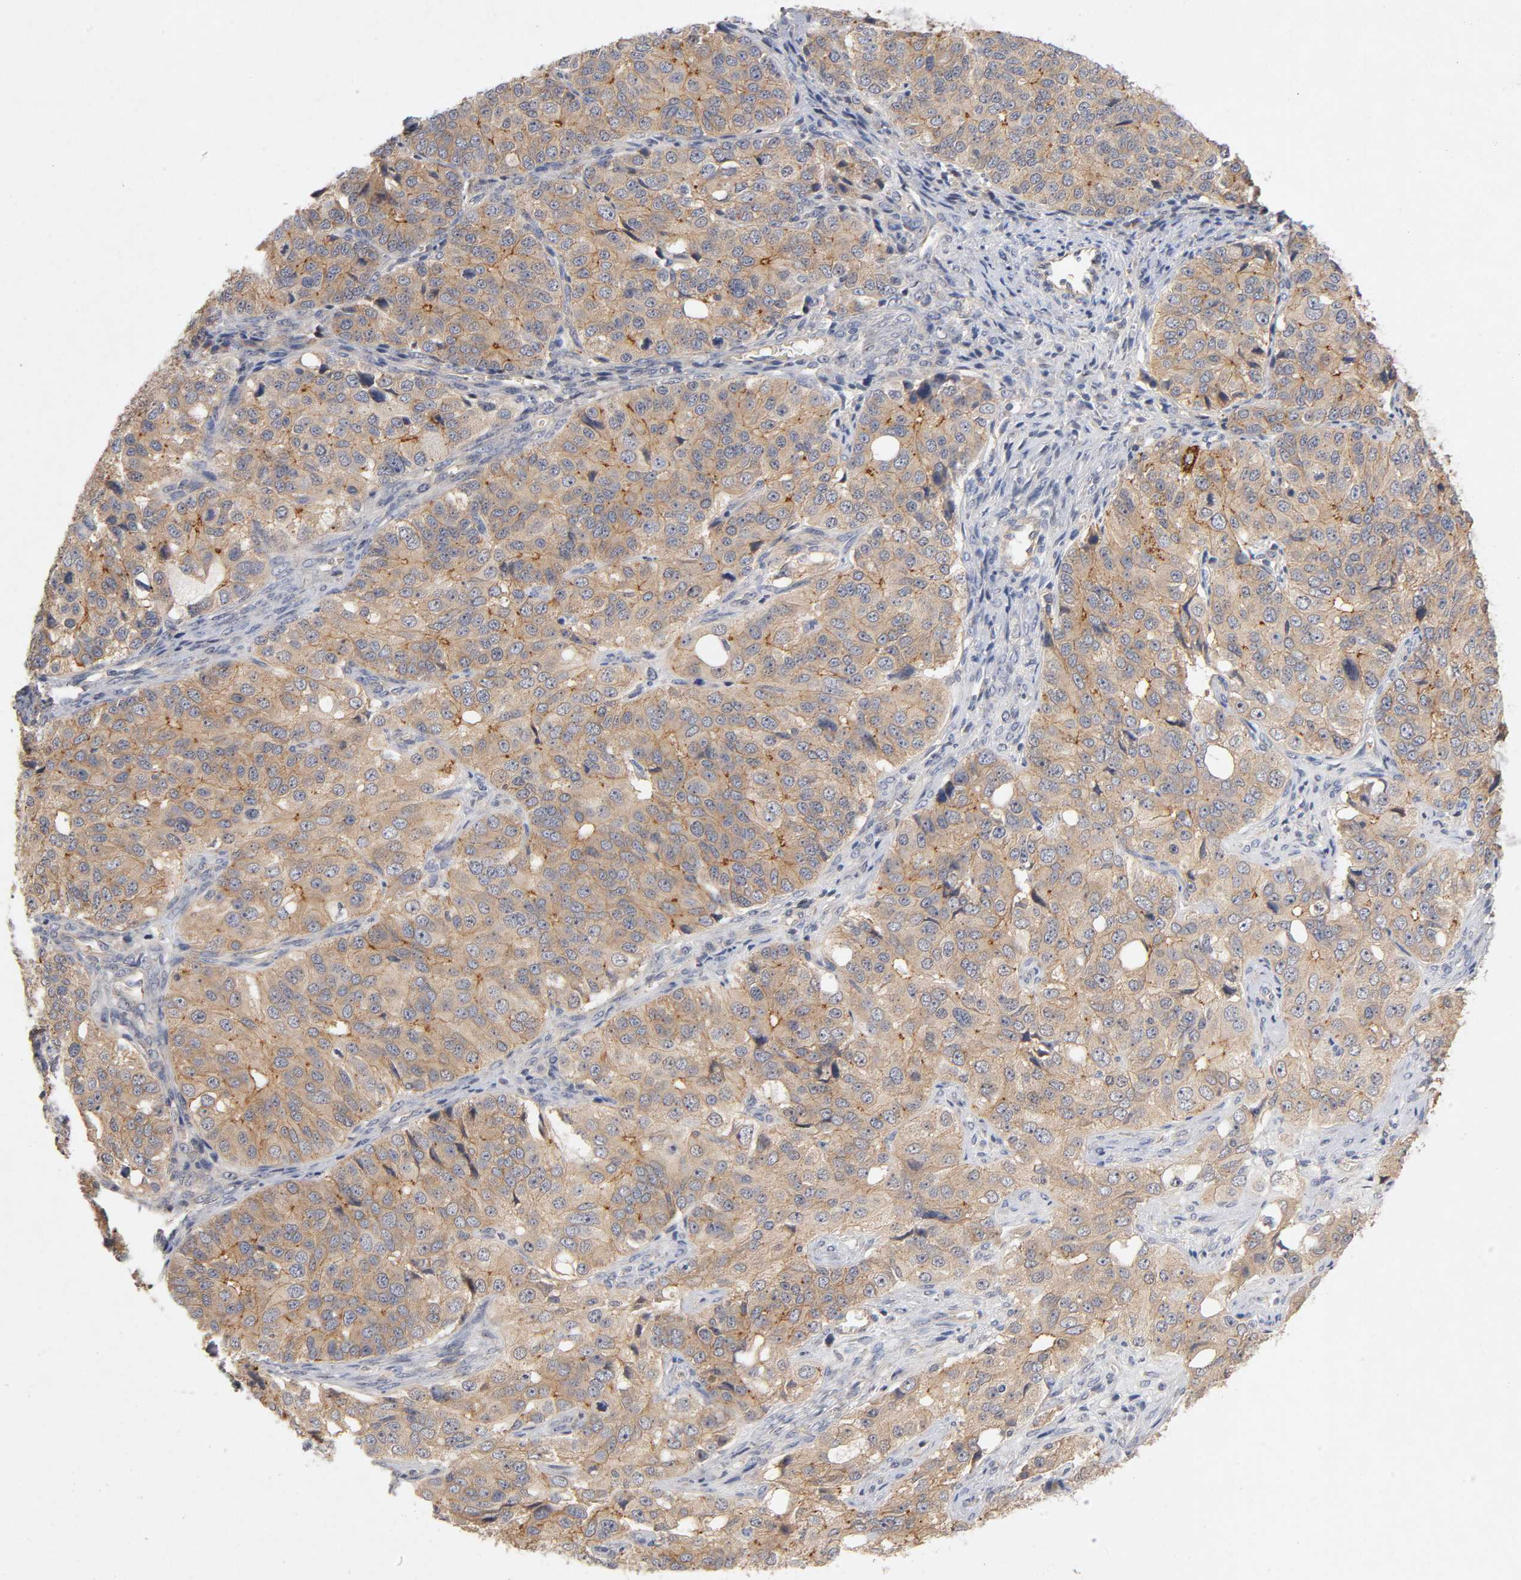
{"staining": {"intensity": "moderate", "quantity": ">75%", "location": "cytoplasmic/membranous"}, "tissue": "ovarian cancer", "cell_type": "Tumor cells", "image_type": "cancer", "snomed": [{"axis": "morphology", "description": "Carcinoma, endometroid"}, {"axis": "topography", "description": "Ovary"}], "caption": "An image of endometroid carcinoma (ovarian) stained for a protein displays moderate cytoplasmic/membranous brown staining in tumor cells.", "gene": "PDZD11", "patient": {"sex": "female", "age": 51}}